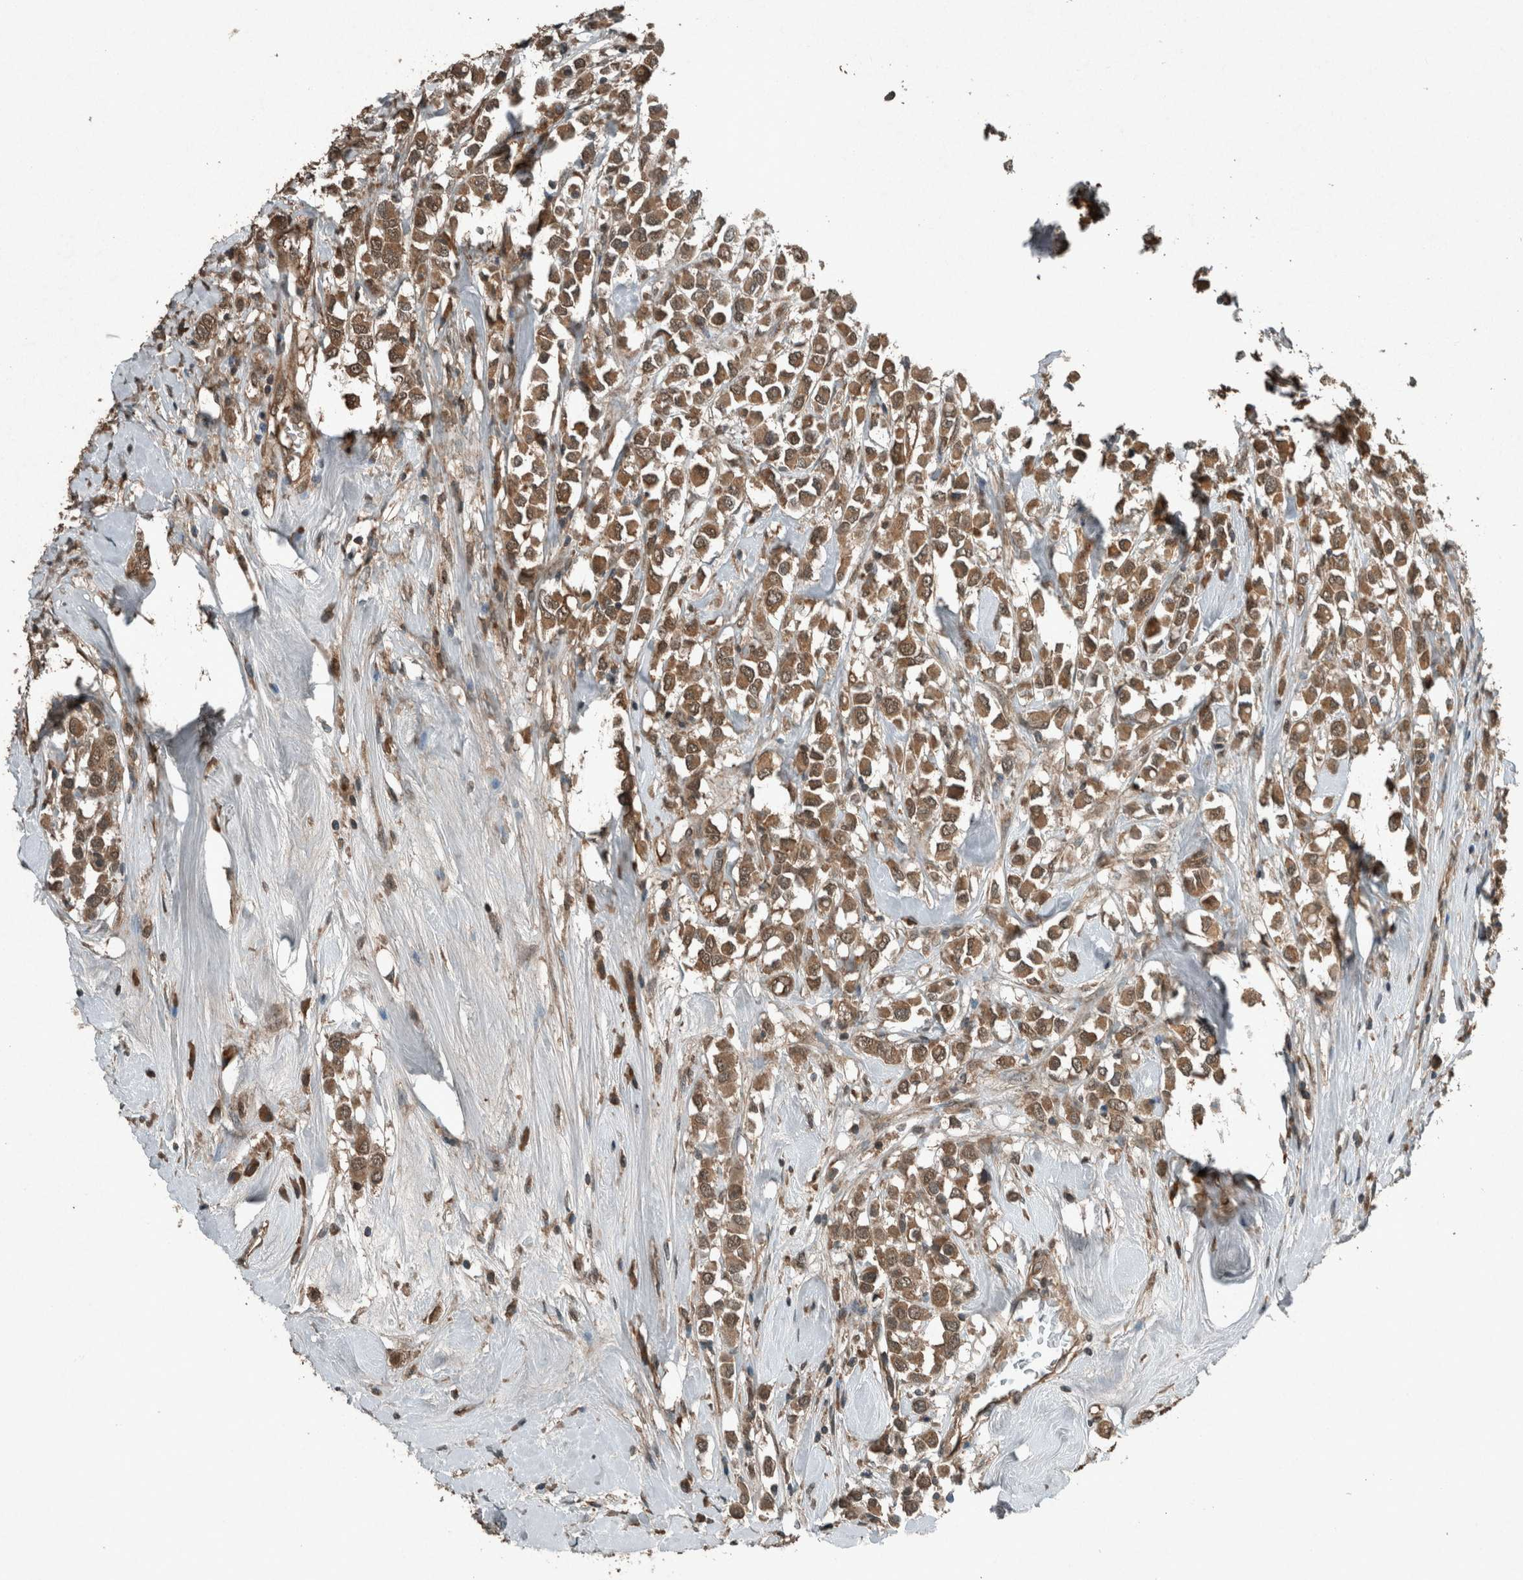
{"staining": {"intensity": "moderate", "quantity": ">75%", "location": "cytoplasmic/membranous,nuclear"}, "tissue": "breast cancer", "cell_type": "Tumor cells", "image_type": "cancer", "snomed": [{"axis": "morphology", "description": "Duct carcinoma"}, {"axis": "topography", "description": "Breast"}], "caption": "Protein analysis of breast cancer (infiltrating ductal carcinoma) tissue demonstrates moderate cytoplasmic/membranous and nuclear positivity in approximately >75% of tumor cells.", "gene": "ARHGEF12", "patient": {"sex": "female", "age": 61}}